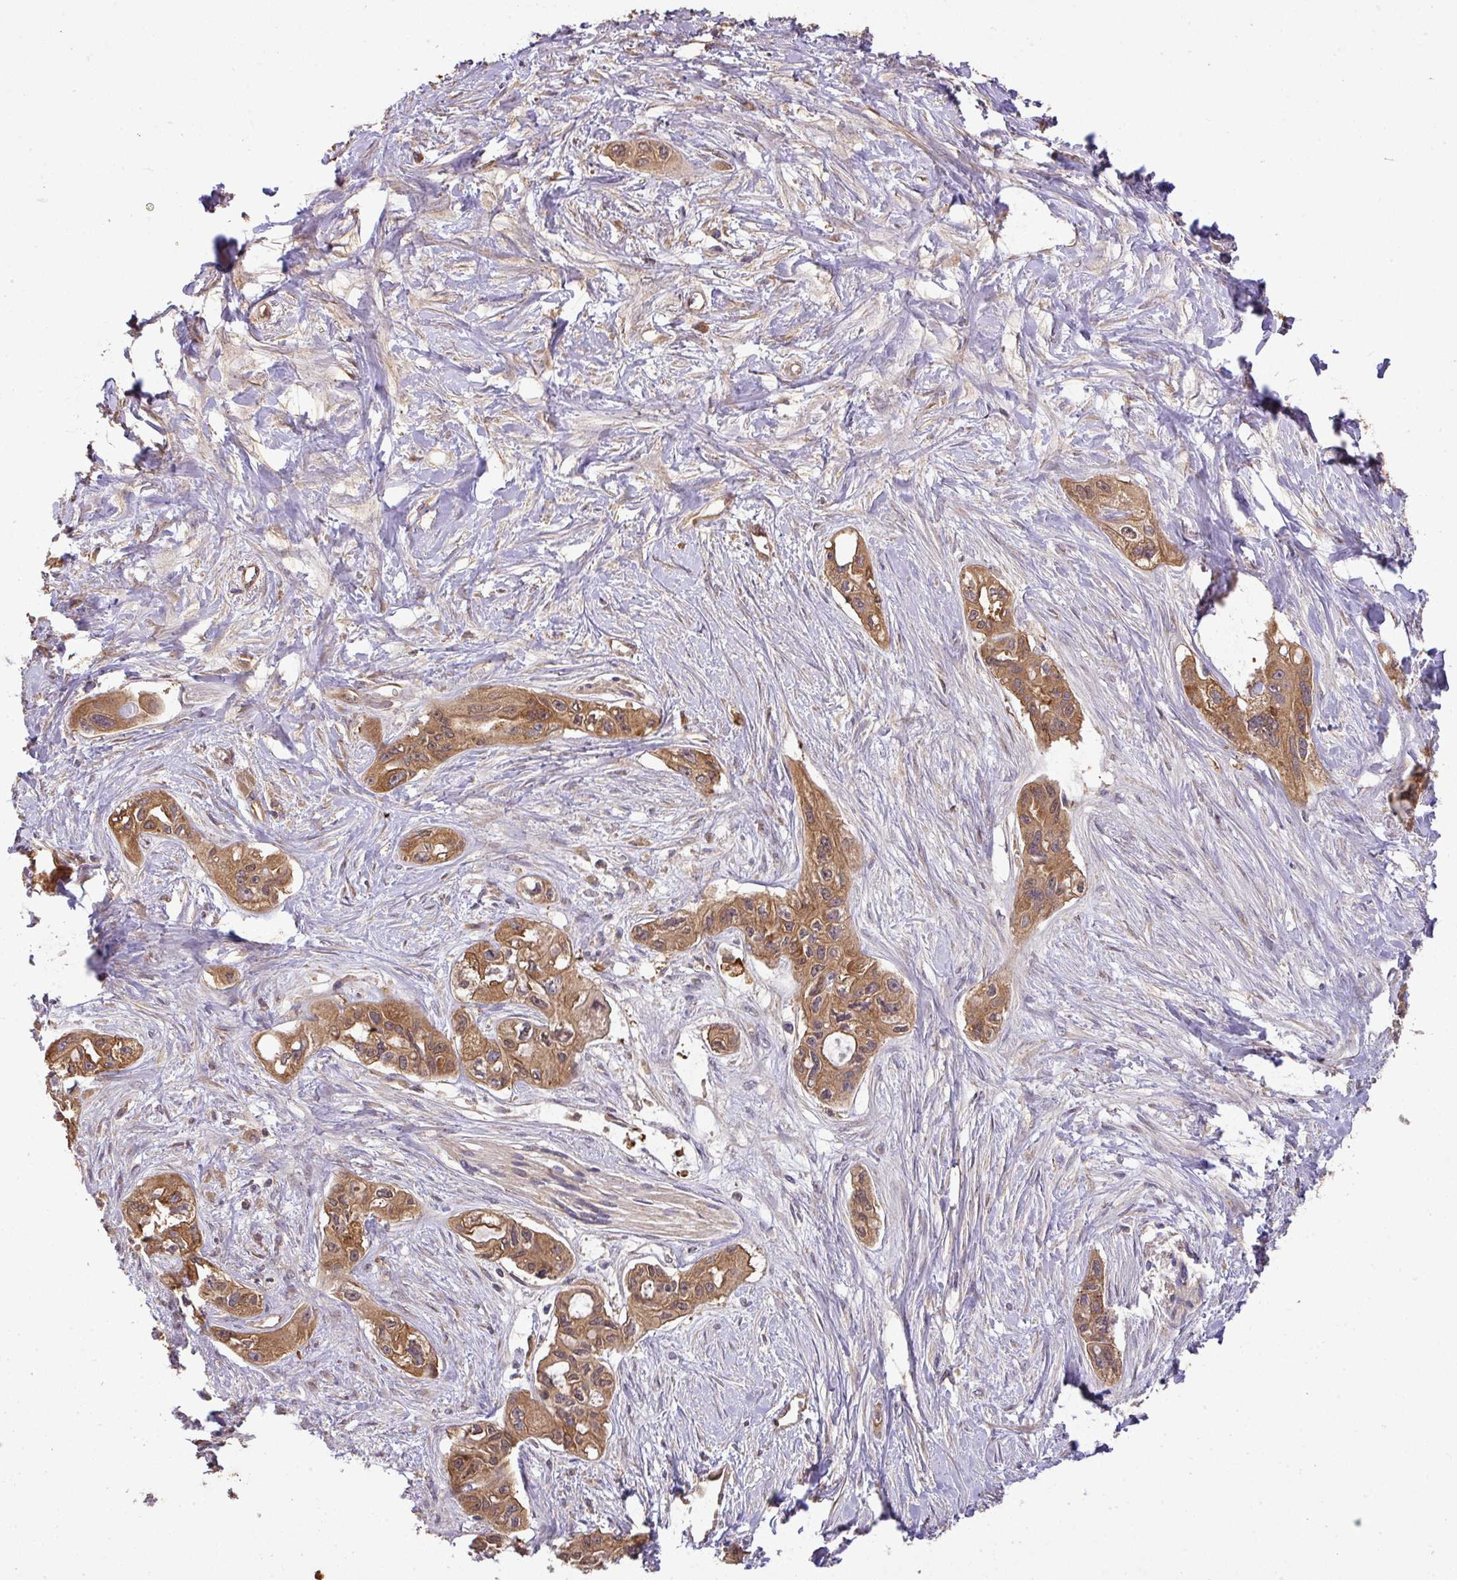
{"staining": {"intensity": "moderate", "quantity": ">75%", "location": "cytoplasmic/membranous,nuclear"}, "tissue": "pancreatic cancer", "cell_type": "Tumor cells", "image_type": "cancer", "snomed": [{"axis": "morphology", "description": "Adenocarcinoma, NOS"}, {"axis": "topography", "description": "Pancreas"}], "caption": "Immunohistochemical staining of human pancreatic cancer displays medium levels of moderate cytoplasmic/membranous and nuclear protein staining in about >75% of tumor cells. (IHC, brightfield microscopy, high magnification).", "gene": "GSPT1", "patient": {"sex": "female", "age": 50}}